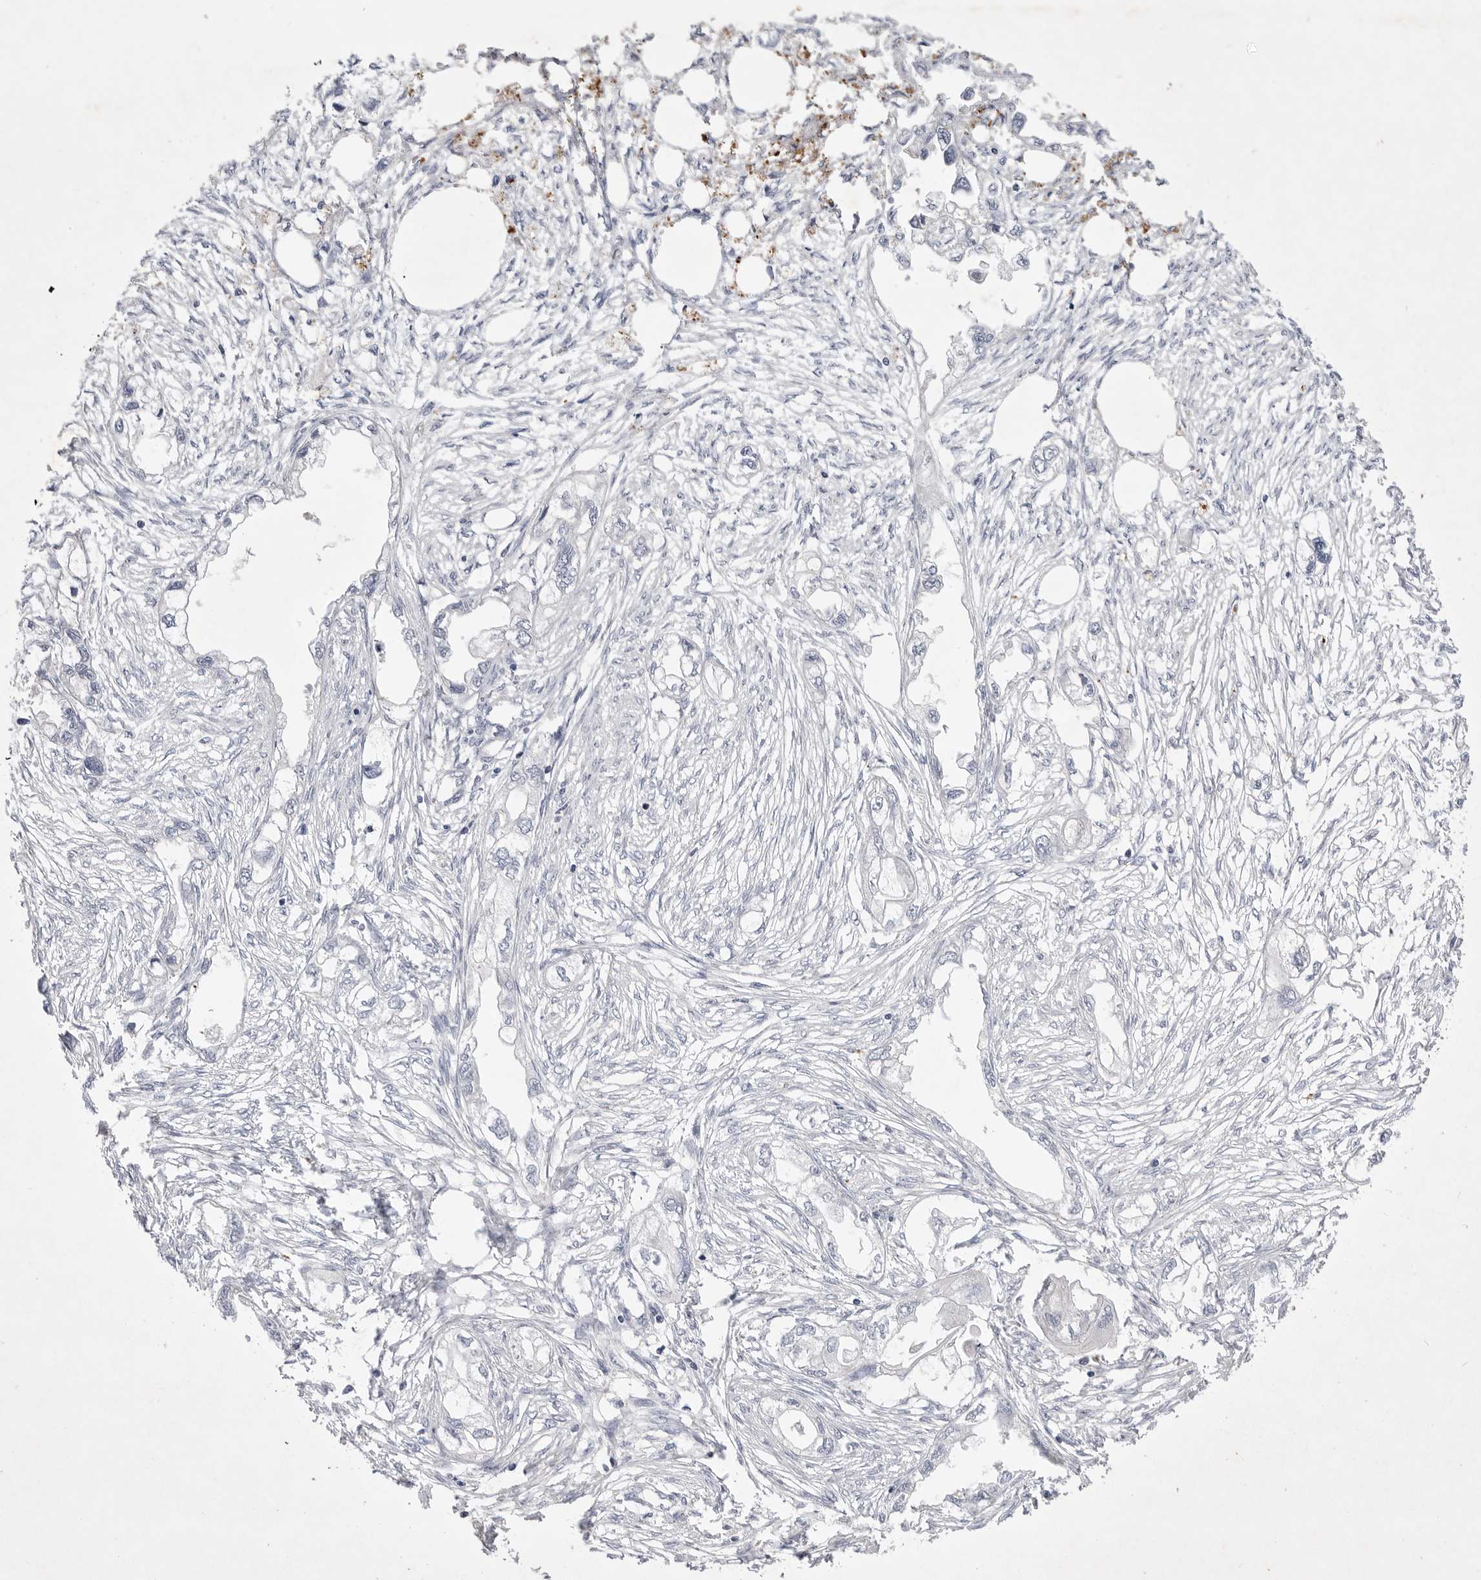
{"staining": {"intensity": "negative", "quantity": "none", "location": "none"}, "tissue": "endometrial cancer", "cell_type": "Tumor cells", "image_type": "cancer", "snomed": [{"axis": "morphology", "description": "Adenocarcinoma, NOS"}, {"axis": "morphology", "description": "Adenocarcinoma, metastatic, NOS"}, {"axis": "topography", "description": "Adipose tissue"}, {"axis": "topography", "description": "Endometrium"}], "caption": "Immunohistochemistry (IHC) of human endometrial cancer shows no staining in tumor cells.", "gene": "ITGAD", "patient": {"sex": "female", "age": 67}}